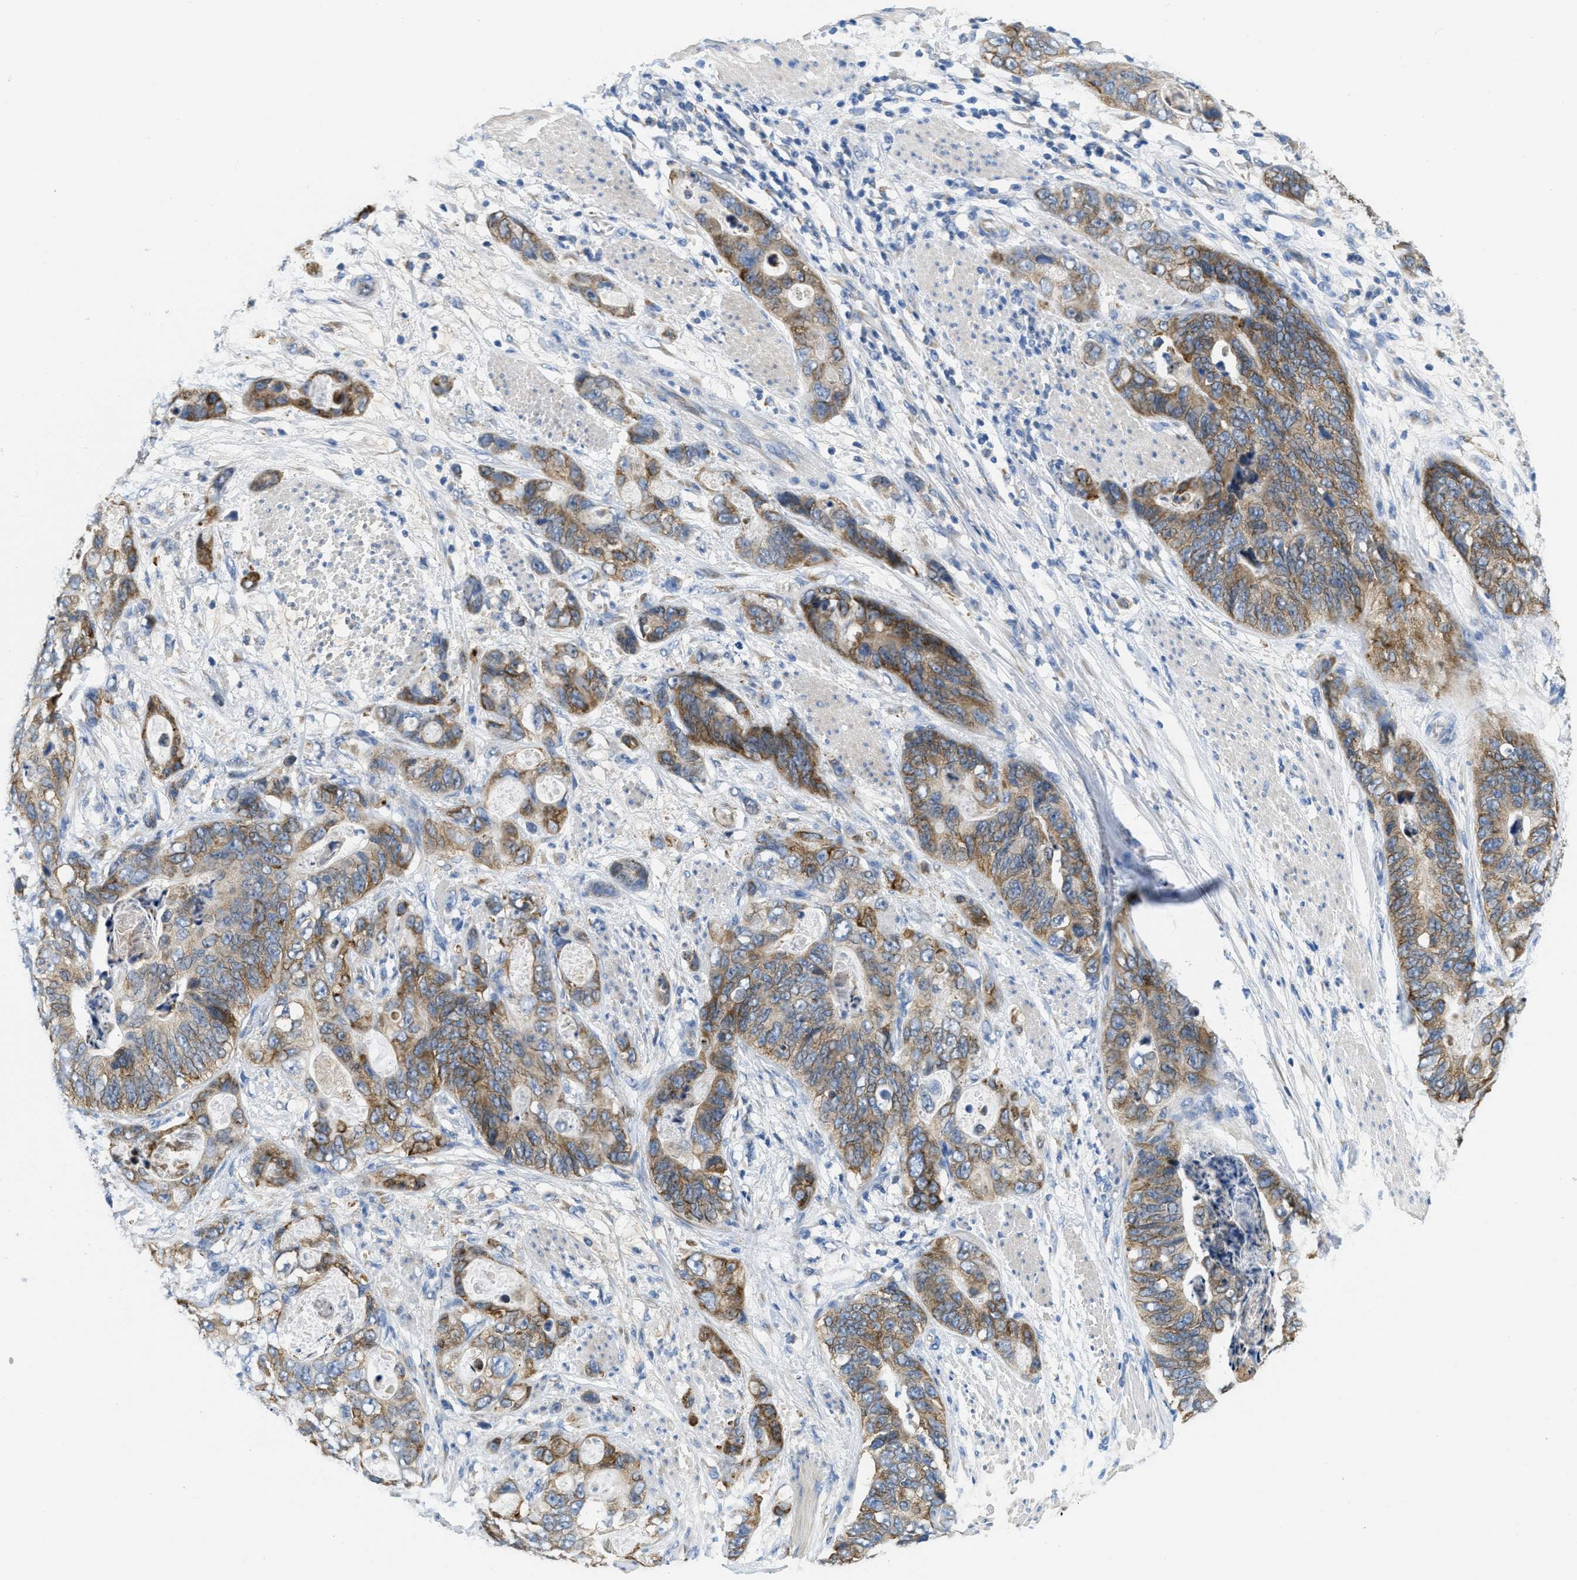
{"staining": {"intensity": "moderate", "quantity": ">75%", "location": "cytoplasmic/membranous"}, "tissue": "stomach cancer", "cell_type": "Tumor cells", "image_type": "cancer", "snomed": [{"axis": "morphology", "description": "Adenocarcinoma, NOS"}, {"axis": "topography", "description": "Stomach"}], "caption": "Stomach cancer tissue demonstrates moderate cytoplasmic/membranous expression in about >75% of tumor cells (brown staining indicates protein expression, while blue staining denotes nuclei).", "gene": "PTDSS1", "patient": {"sex": "female", "age": 89}}